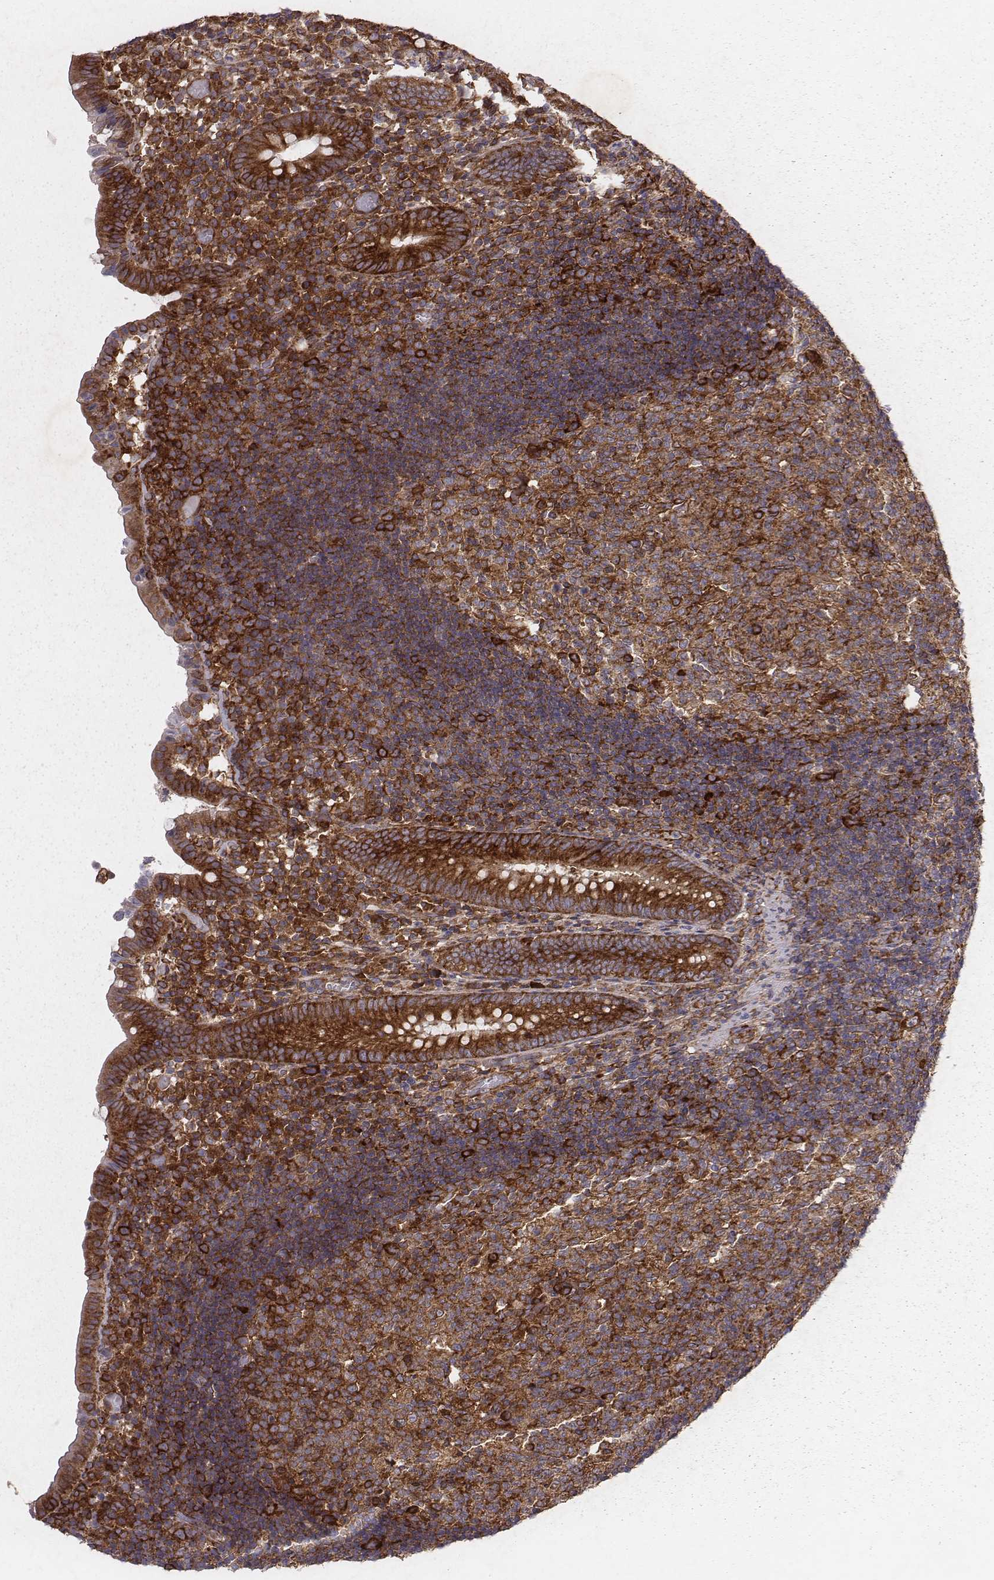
{"staining": {"intensity": "strong", "quantity": ">75%", "location": "cytoplasmic/membranous"}, "tissue": "appendix", "cell_type": "Glandular cells", "image_type": "normal", "snomed": [{"axis": "morphology", "description": "Normal tissue, NOS"}, {"axis": "topography", "description": "Appendix"}], "caption": "Strong cytoplasmic/membranous protein expression is seen in about >75% of glandular cells in appendix. Ihc stains the protein of interest in brown and the nuclei are stained blue.", "gene": "TXLNA", "patient": {"sex": "female", "age": 32}}